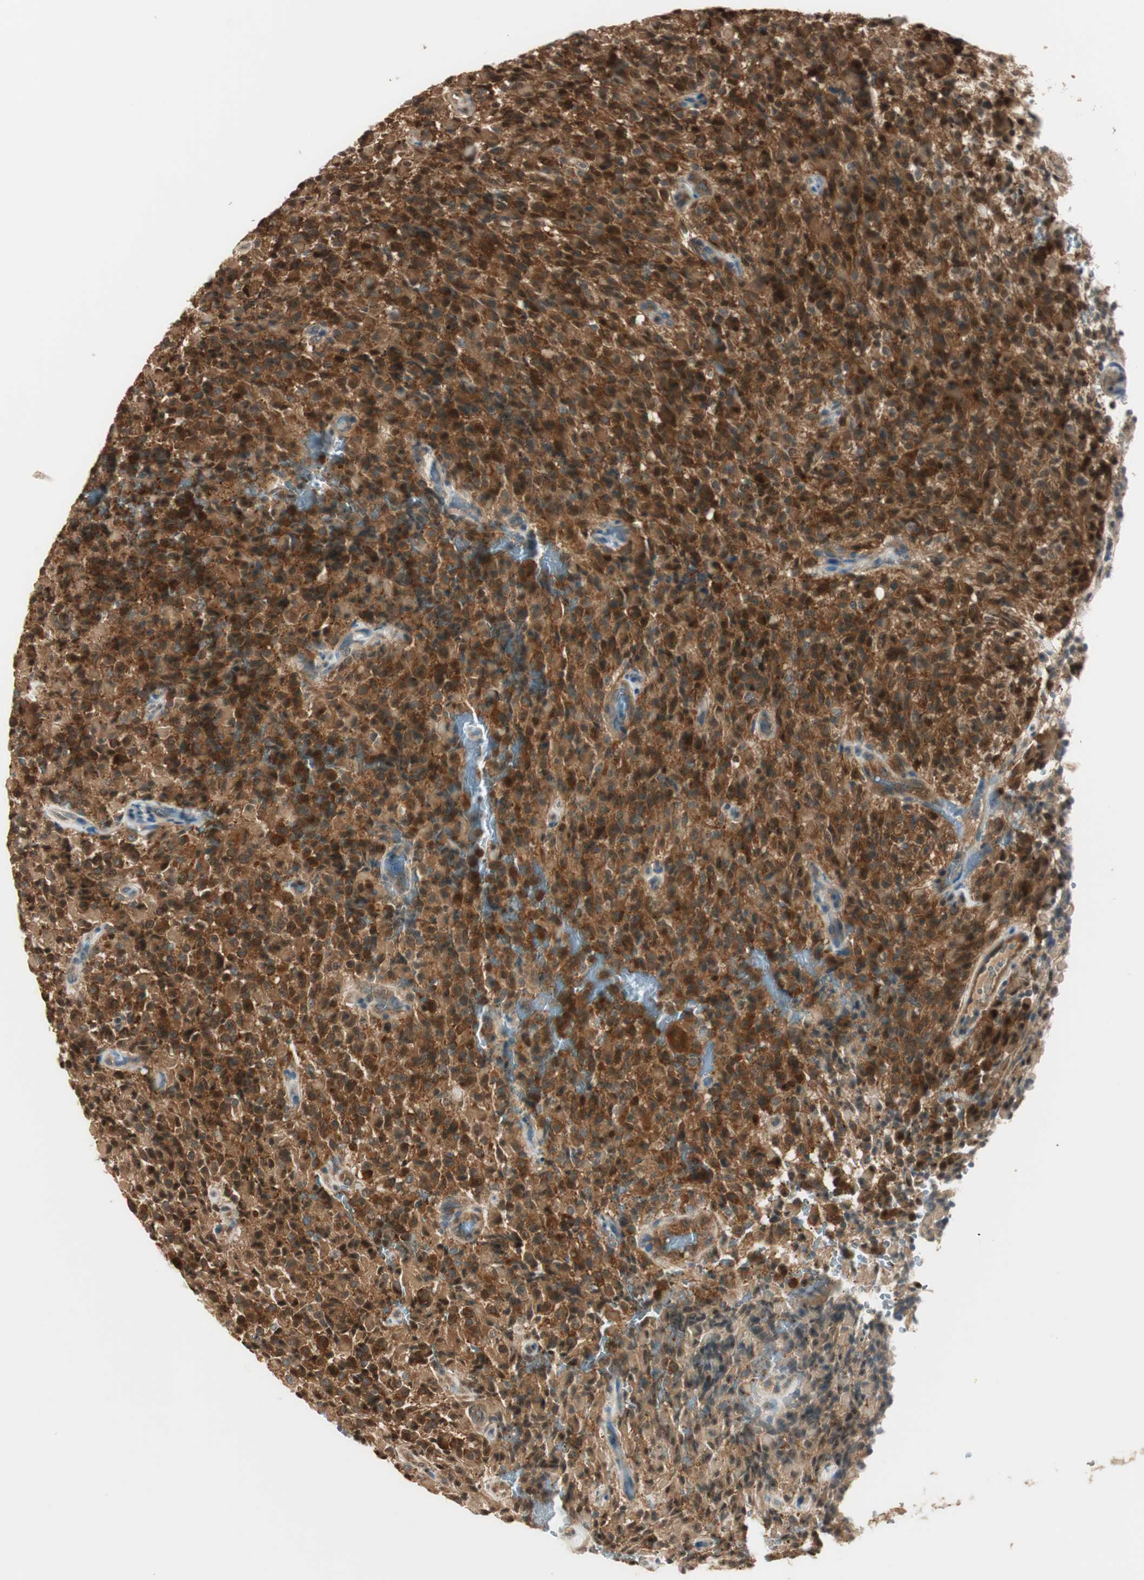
{"staining": {"intensity": "moderate", "quantity": ">75%", "location": "cytoplasmic/membranous"}, "tissue": "glioma", "cell_type": "Tumor cells", "image_type": "cancer", "snomed": [{"axis": "morphology", "description": "Glioma, malignant, High grade"}, {"axis": "topography", "description": "Brain"}], "caption": "Glioma tissue reveals moderate cytoplasmic/membranous staining in about >75% of tumor cells, visualized by immunohistochemistry.", "gene": "IPO5", "patient": {"sex": "male", "age": 71}}